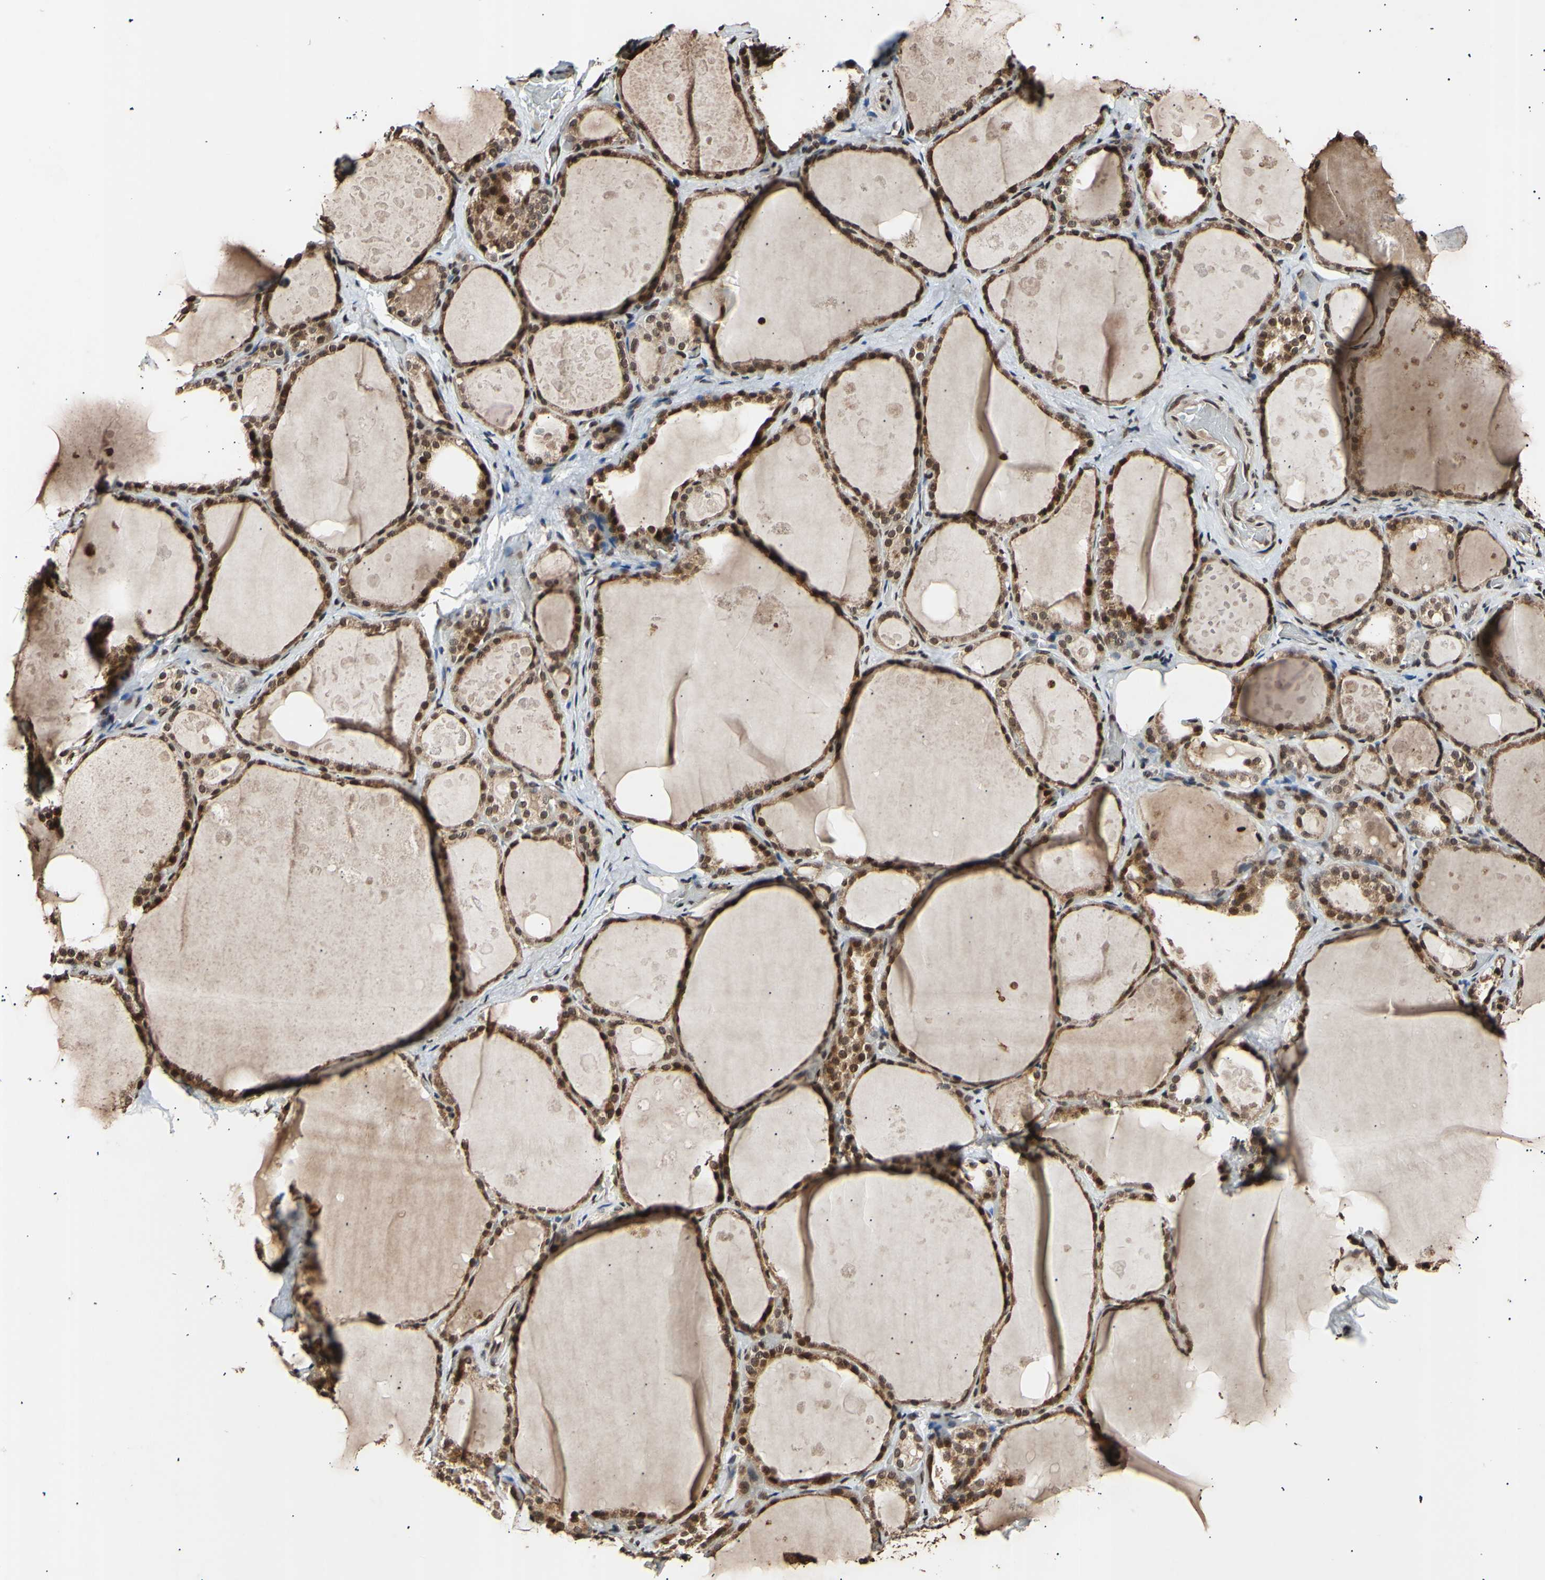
{"staining": {"intensity": "moderate", "quantity": ">75%", "location": "cytoplasmic/membranous,nuclear"}, "tissue": "thyroid gland", "cell_type": "Glandular cells", "image_type": "normal", "snomed": [{"axis": "morphology", "description": "Normal tissue, NOS"}, {"axis": "topography", "description": "Thyroid gland"}], "caption": "This micrograph reveals IHC staining of normal human thyroid gland, with medium moderate cytoplasmic/membranous,nuclear staining in approximately >75% of glandular cells.", "gene": "ANAPC7", "patient": {"sex": "male", "age": 61}}